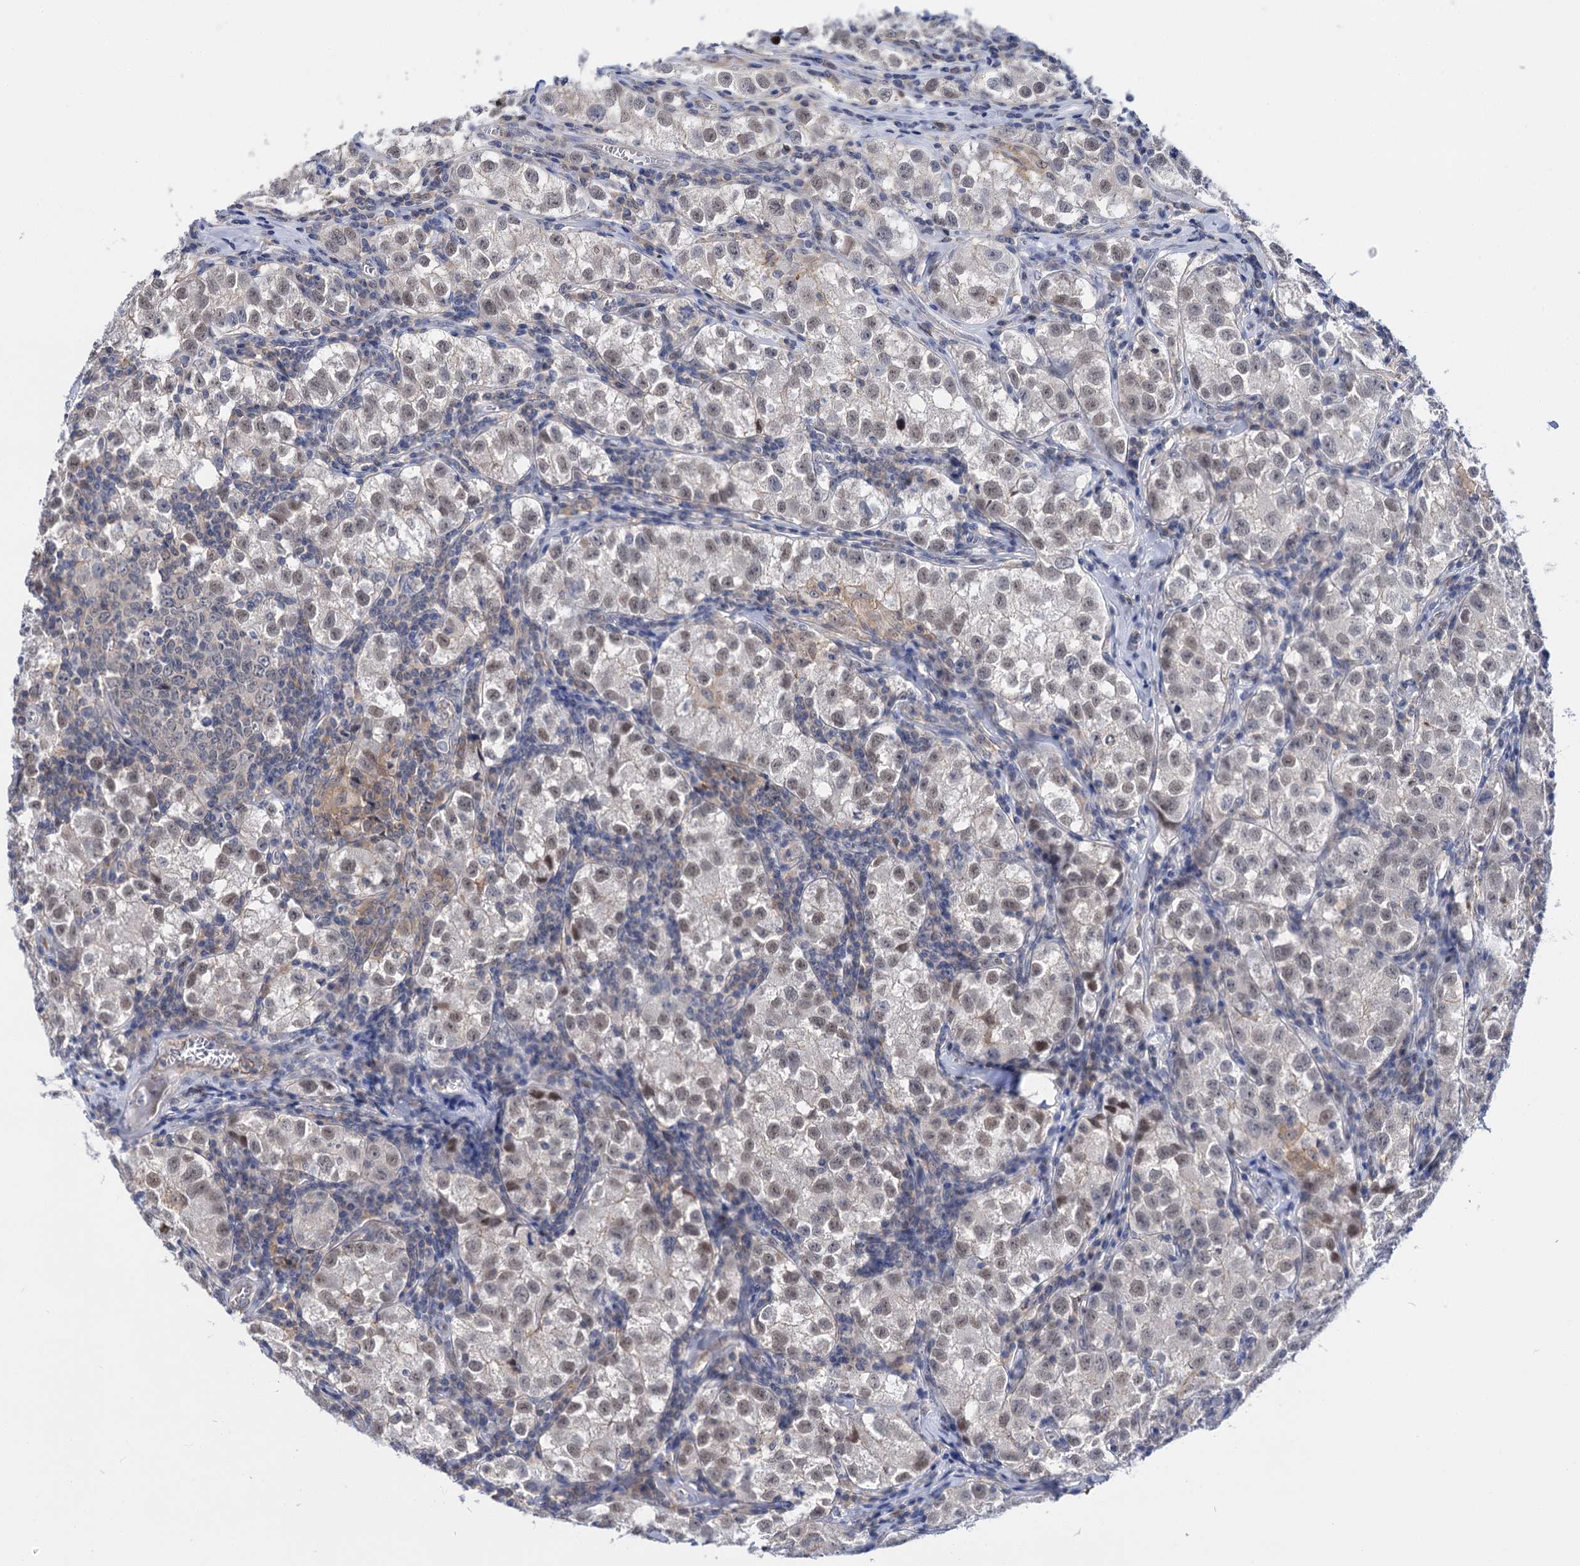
{"staining": {"intensity": "weak", "quantity": "25%-75%", "location": "nuclear"}, "tissue": "testis cancer", "cell_type": "Tumor cells", "image_type": "cancer", "snomed": [{"axis": "morphology", "description": "Seminoma, NOS"}, {"axis": "morphology", "description": "Carcinoma, Embryonal, NOS"}, {"axis": "topography", "description": "Testis"}], "caption": "Seminoma (testis) was stained to show a protein in brown. There is low levels of weak nuclear positivity in approximately 25%-75% of tumor cells.", "gene": "NEK10", "patient": {"sex": "male", "age": 43}}